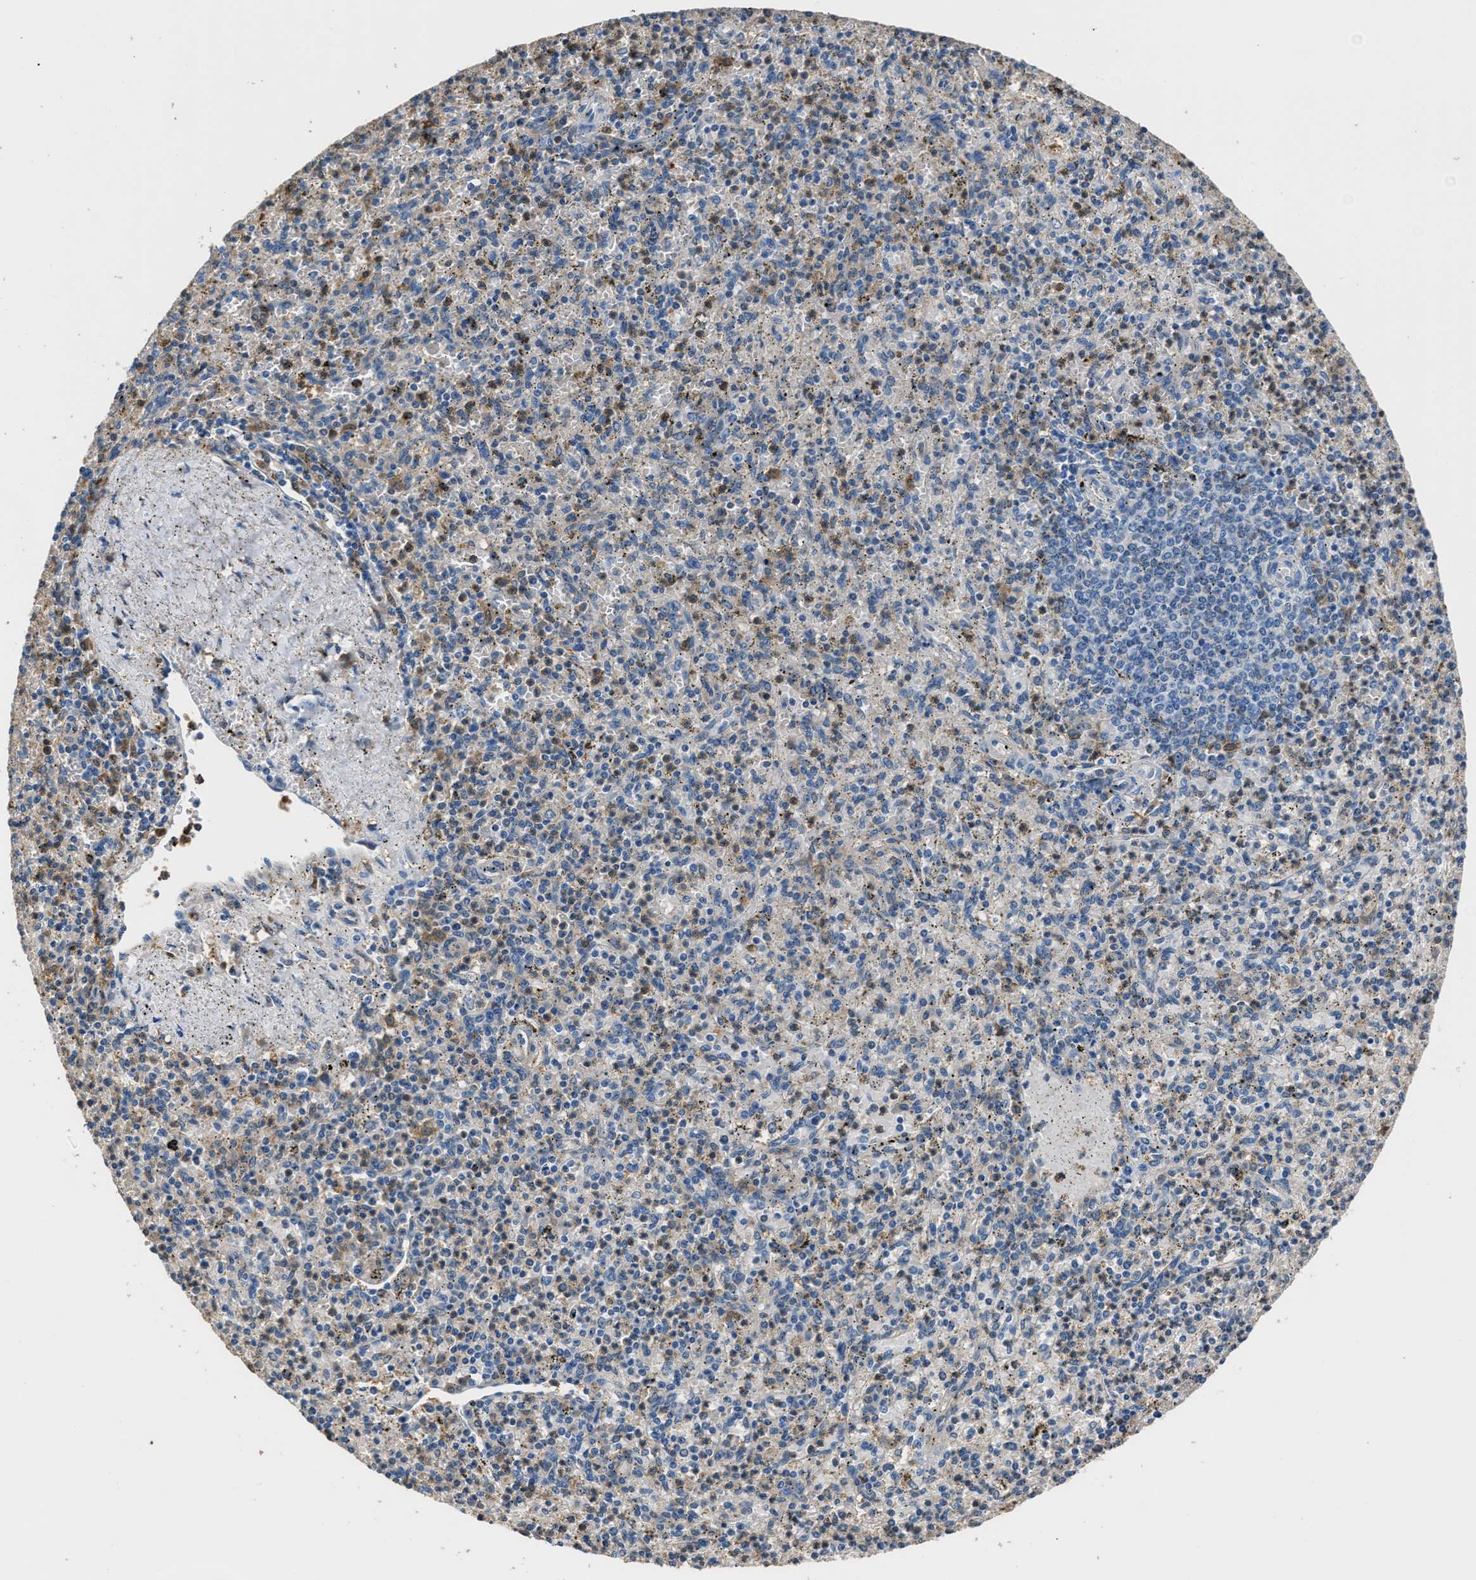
{"staining": {"intensity": "weak", "quantity": "25%-75%", "location": "cytoplasmic/membranous"}, "tissue": "spleen", "cell_type": "Cells in red pulp", "image_type": "normal", "snomed": [{"axis": "morphology", "description": "Normal tissue, NOS"}, {"axis": "topography", "description": "Spleen"}], "caption": "DAB (3,3'-diaminobenzidine) immunohistochemical staining of unremarkable spleen displays weak cytoplasmic/membranous protein staining in about 25%-75% of cells in red pulp.", "gene": "GSTP1", "patient": {"sex": "male", "age": 72}}